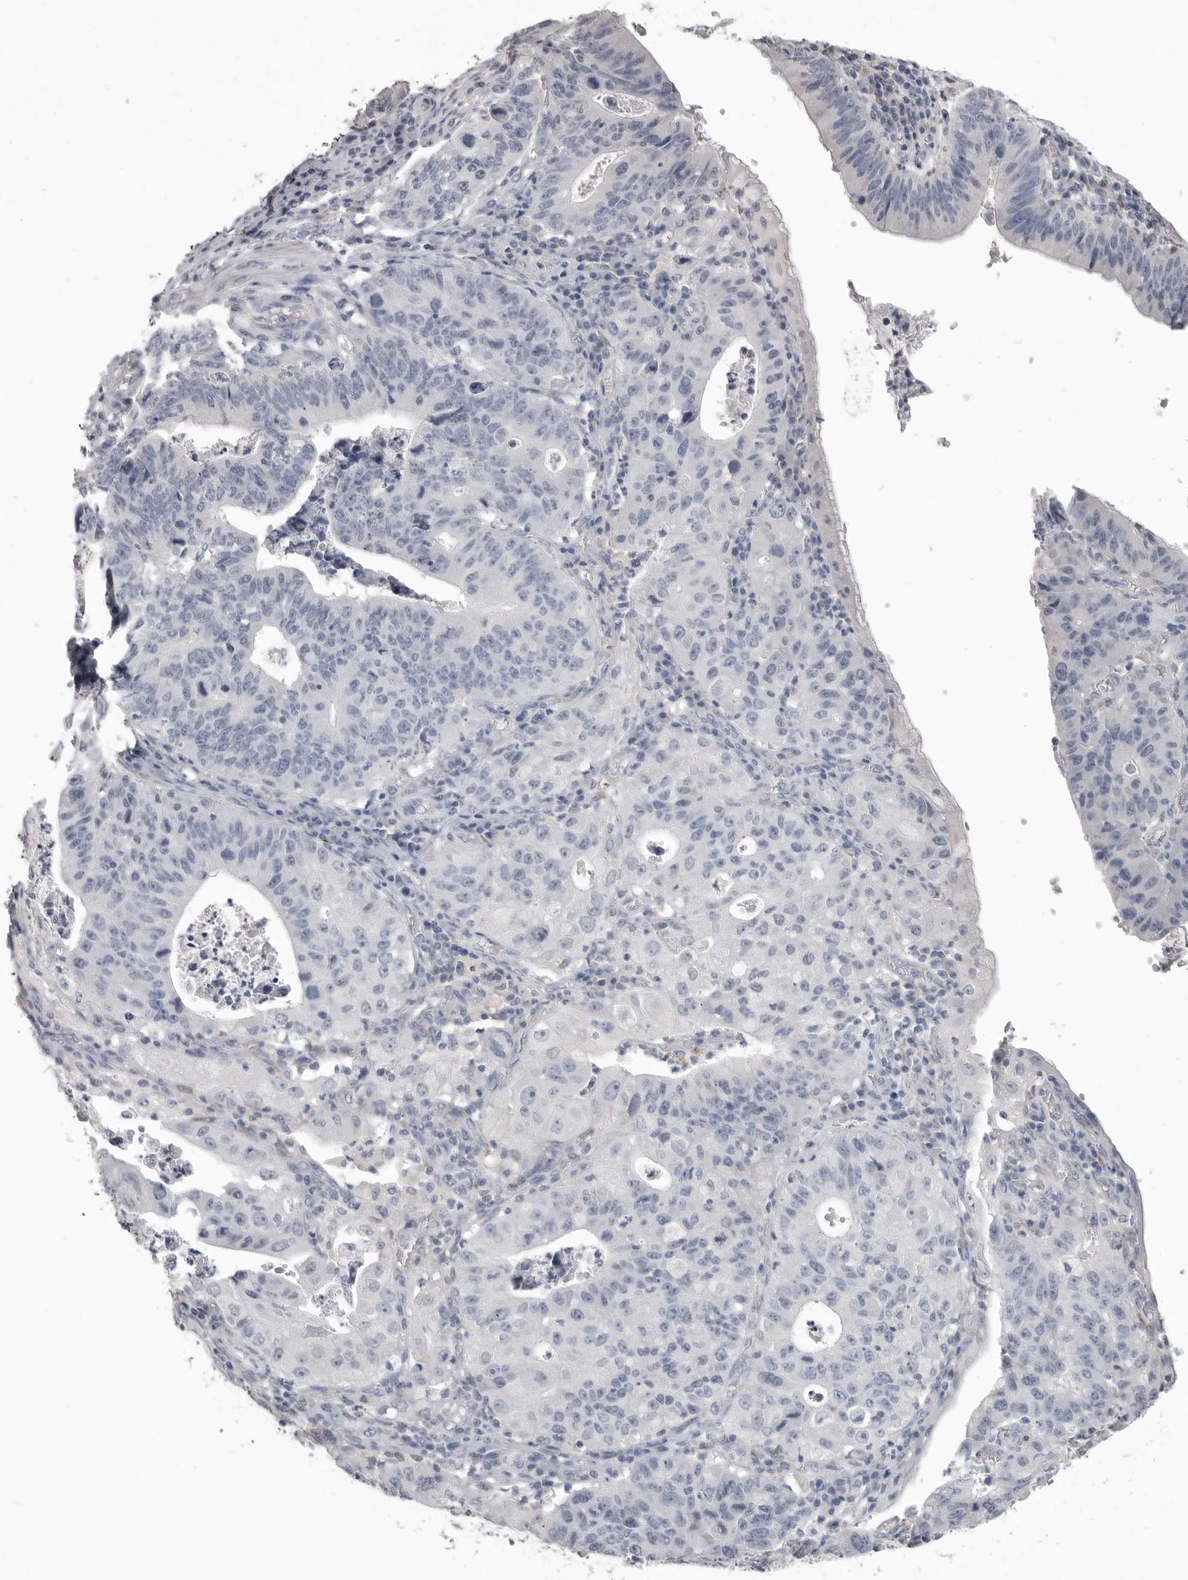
{"staining": {"intensity": "negative", "quantity": "none", "location": "none"}, "tissue": "stomach cancer", "cell_type": "Tumor cells", "image_type": "cancer", "snomed": [{"axis": "morphology", "description": "Adenocarcinoma, NOS"}, {"axis": "topography", "description": "Stomach"}], "caption": "DAB immunohistochemical staining of human stomach cancer (adenocarcinoma) exhibits no significant staining in tumor cells.", "gene": "SERPING1", "patient": {"sex": "male", "age": 59}}